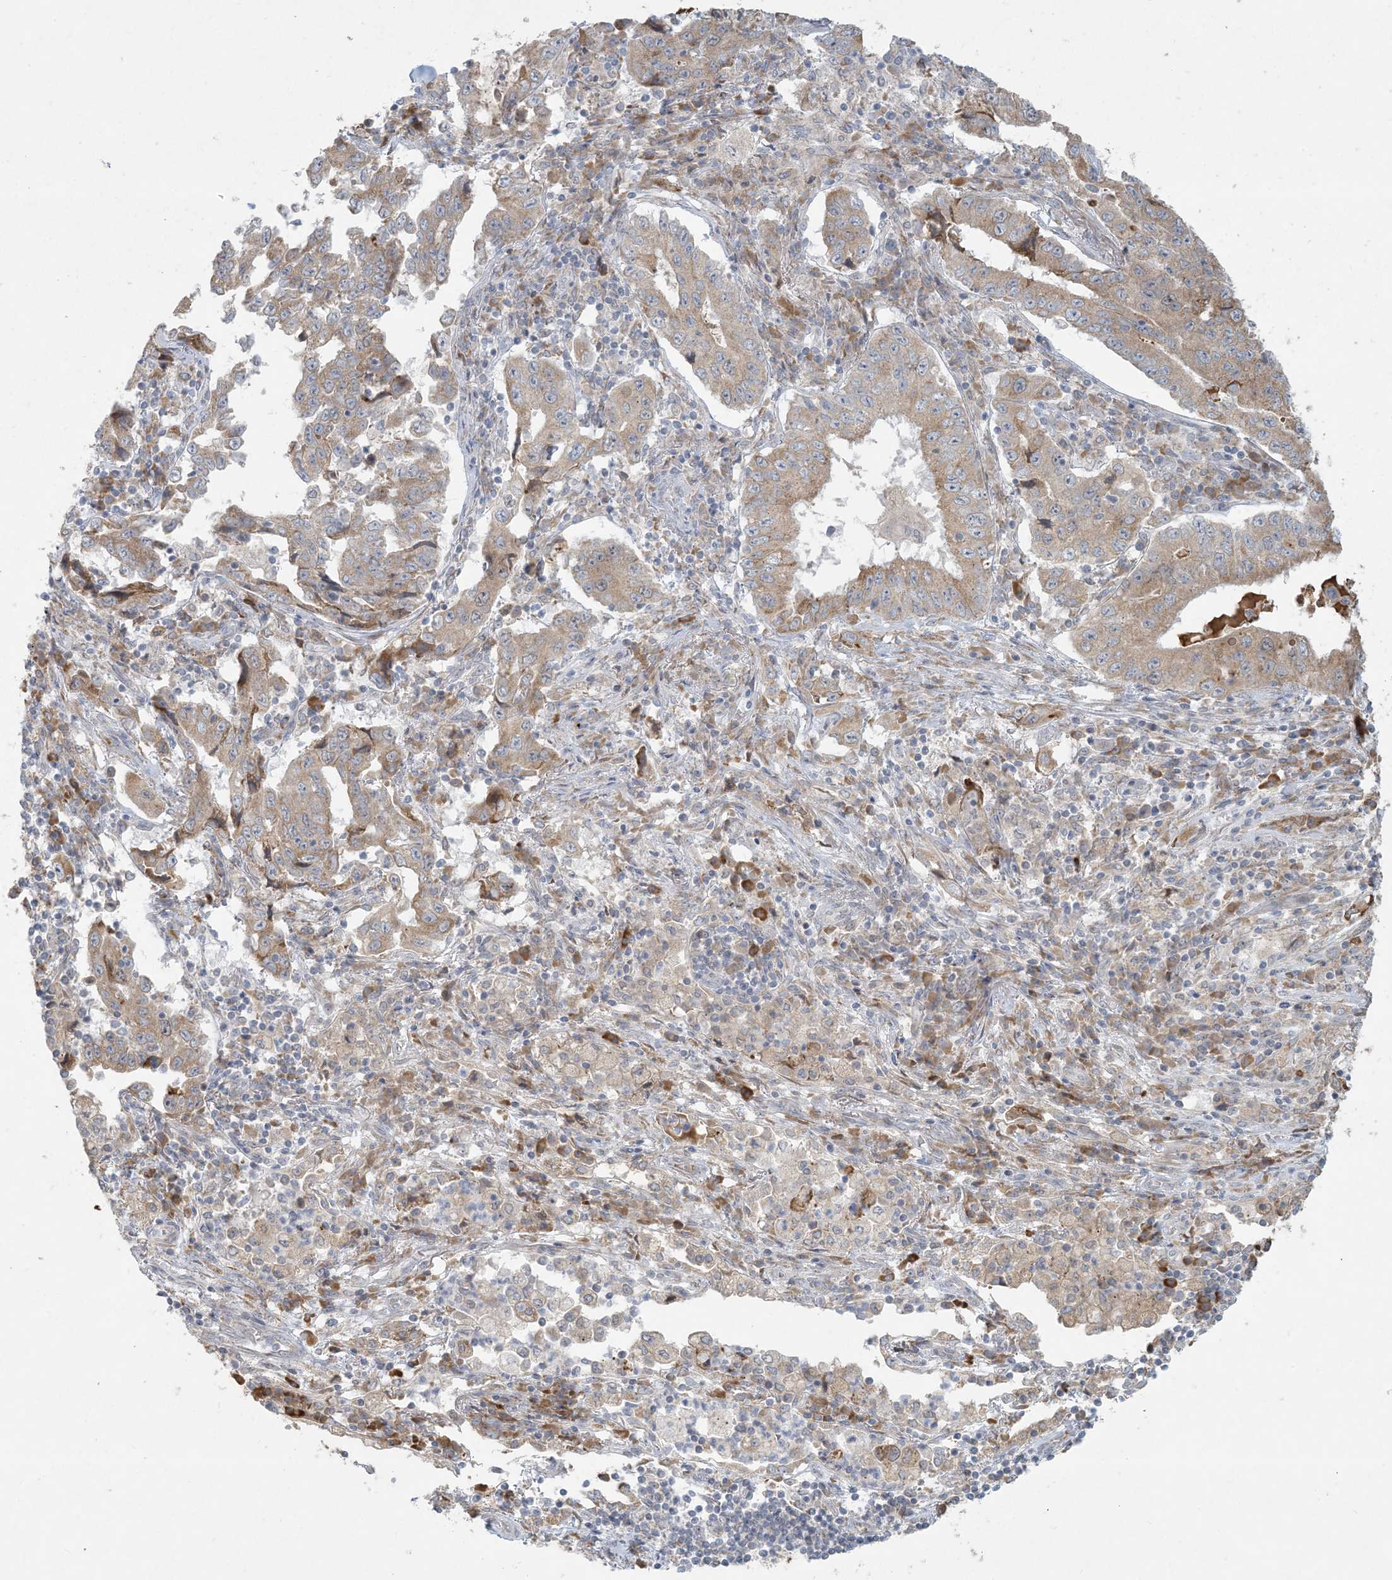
{"staining": {"intensity": "moderate", "quantity": ">75%", "location": "cytoplasmic/membranous"}, "tissue": "lung cancer", "cell_type": "Tumor cells", "image_type": "cancer", "snomed": [{"axis": "morphology", "description": "Adenocarcinoma, NOS"}, {"axis": "topography", "description": "Lung"}], "caption": "Lung cancer (adenocarcinoma) stained for a protein displays moderate cytoplasmic/membranous positivity in tumor cells. The protein of interest is shown in brown color, while the nuclei are stained blue.", "gene": "HACL1", "patient": {"sex": "female", "age": 51}}